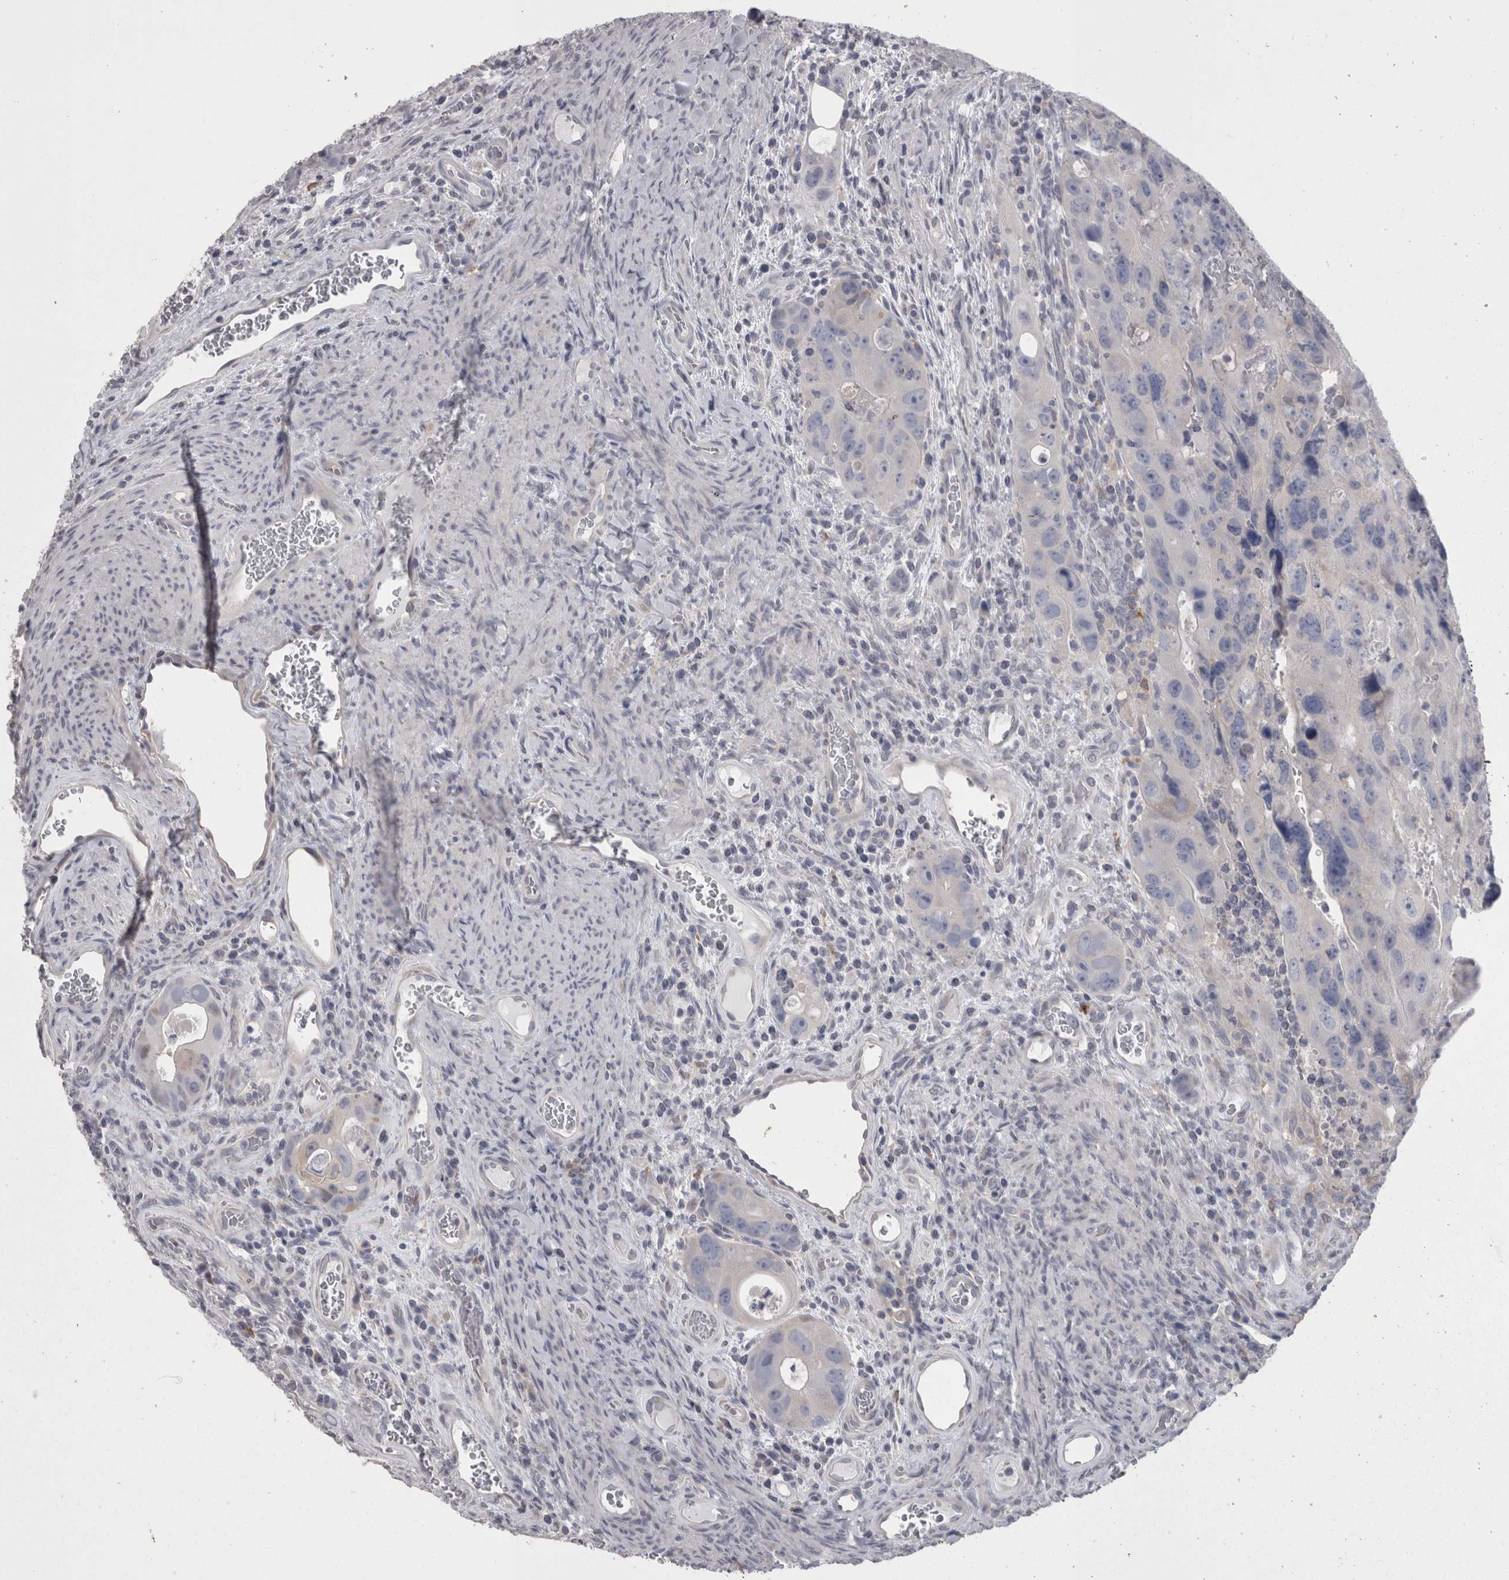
{"staining": {"intensity": "negative", "quantity": "none", "location": "none"}, "tissue": "colorectal cancer", "cell_type": "Tumor cells", "image_type": "cancer", "snomed": [{"axis": "morphology", "description": "Adenocarcinoma, NOS"}, {"axis": "topography", "description": "Rectum"}], "caption": "Immunohistochemistry (IHC) histopathology image of neoplastic tissue: human colorectal cancer stained with DAB (3,3'-diaminobenzidine) demonstrates no significant protein positivity in tumor cells. (Brightfield microscopy of DAB immunohistochemistry (IHC) at high magnification).", "gene": "CAMK2D", "patient": {"sex": "male", "age": 59}}